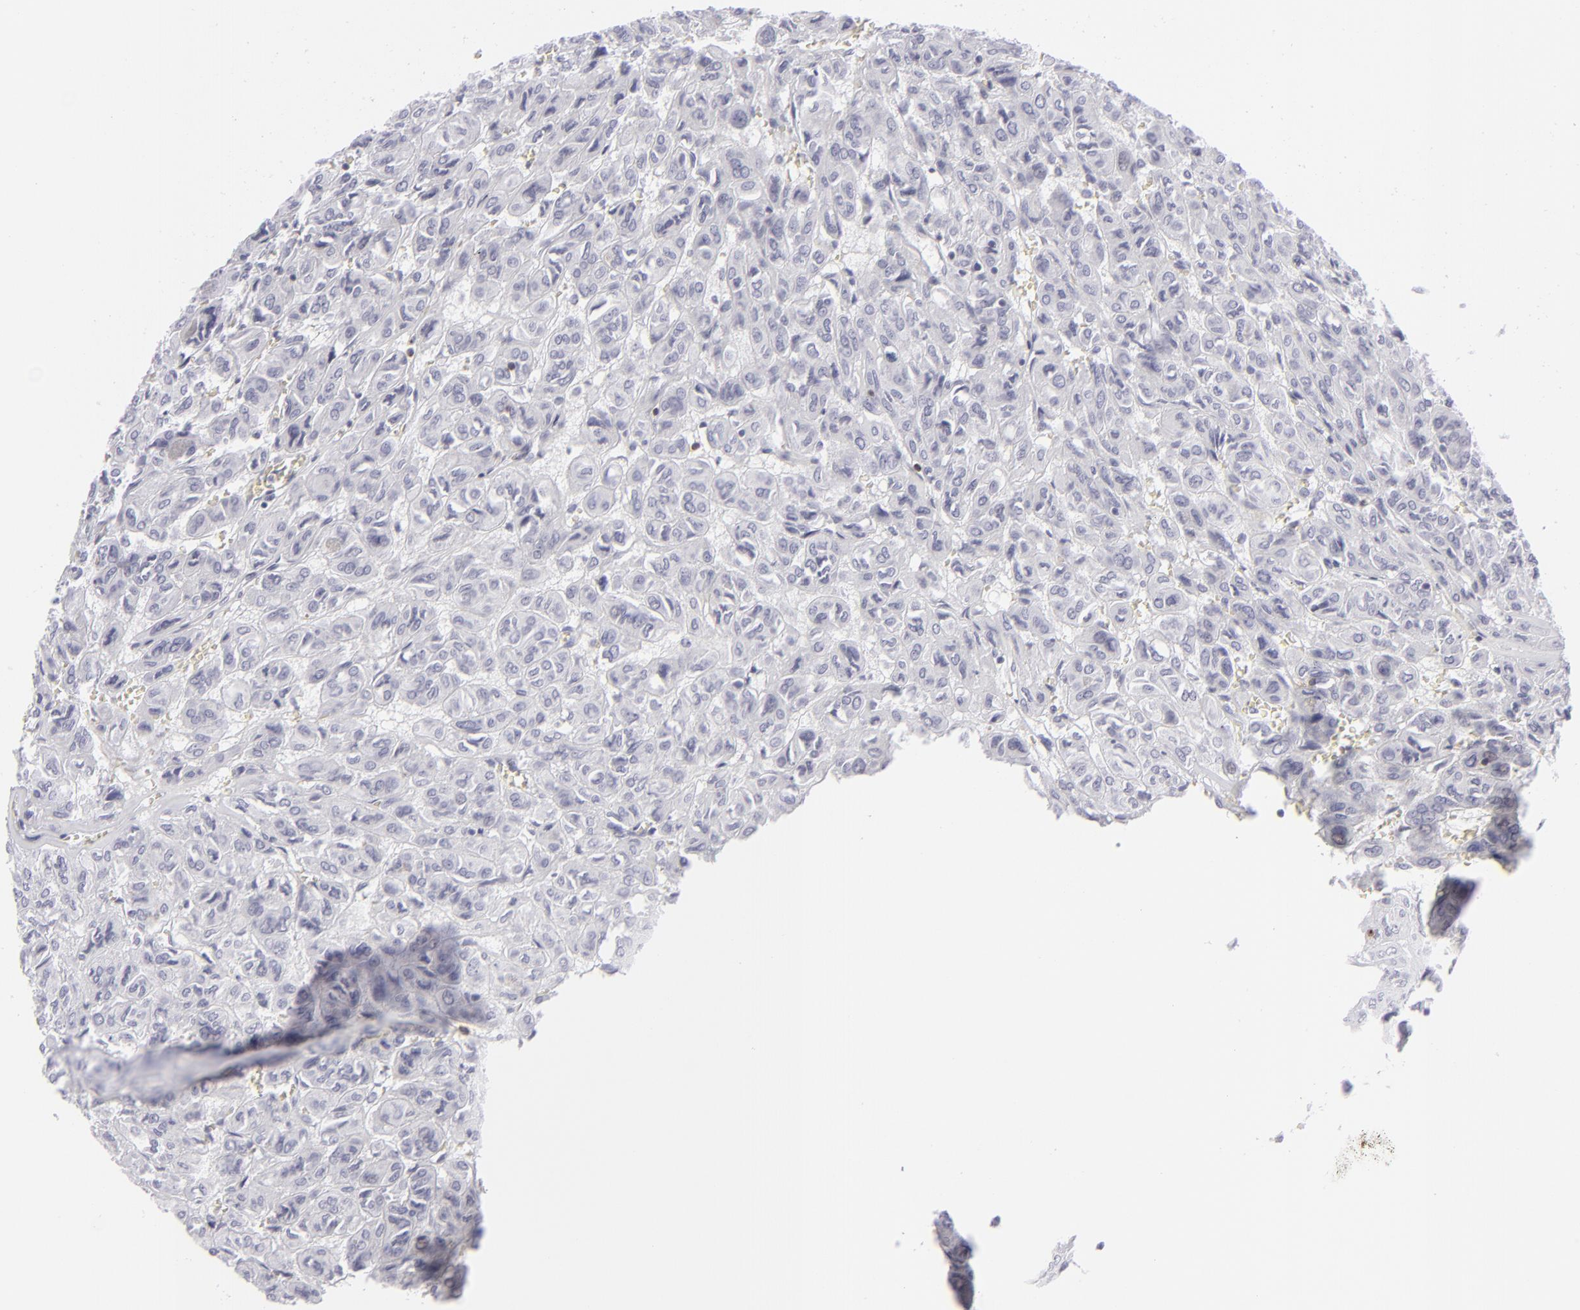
{"staining": {"intensity": "negative", "quantity": "none", "location": "none"}, "tissue": "thyroid cancer", "cell_type": "Tumor cells", "image_type": "cancer", "snomed": [{"axis": "morphology", "description": "Follicular adenoma carcinoma, NOS"}, {"axis": "topography", "description": "Thyroid gland"}], "caption": "Immunohistochemistry histopathology image of neoplastic tissue: human thyroid cancer (follicular adenoma carcinoma) stained with DAB (3,3'-diaminobenzidine) shows no significant protein expression in tumor cells.", "gene": "CD7", "patient": {"sex": "female", "age": 71}}